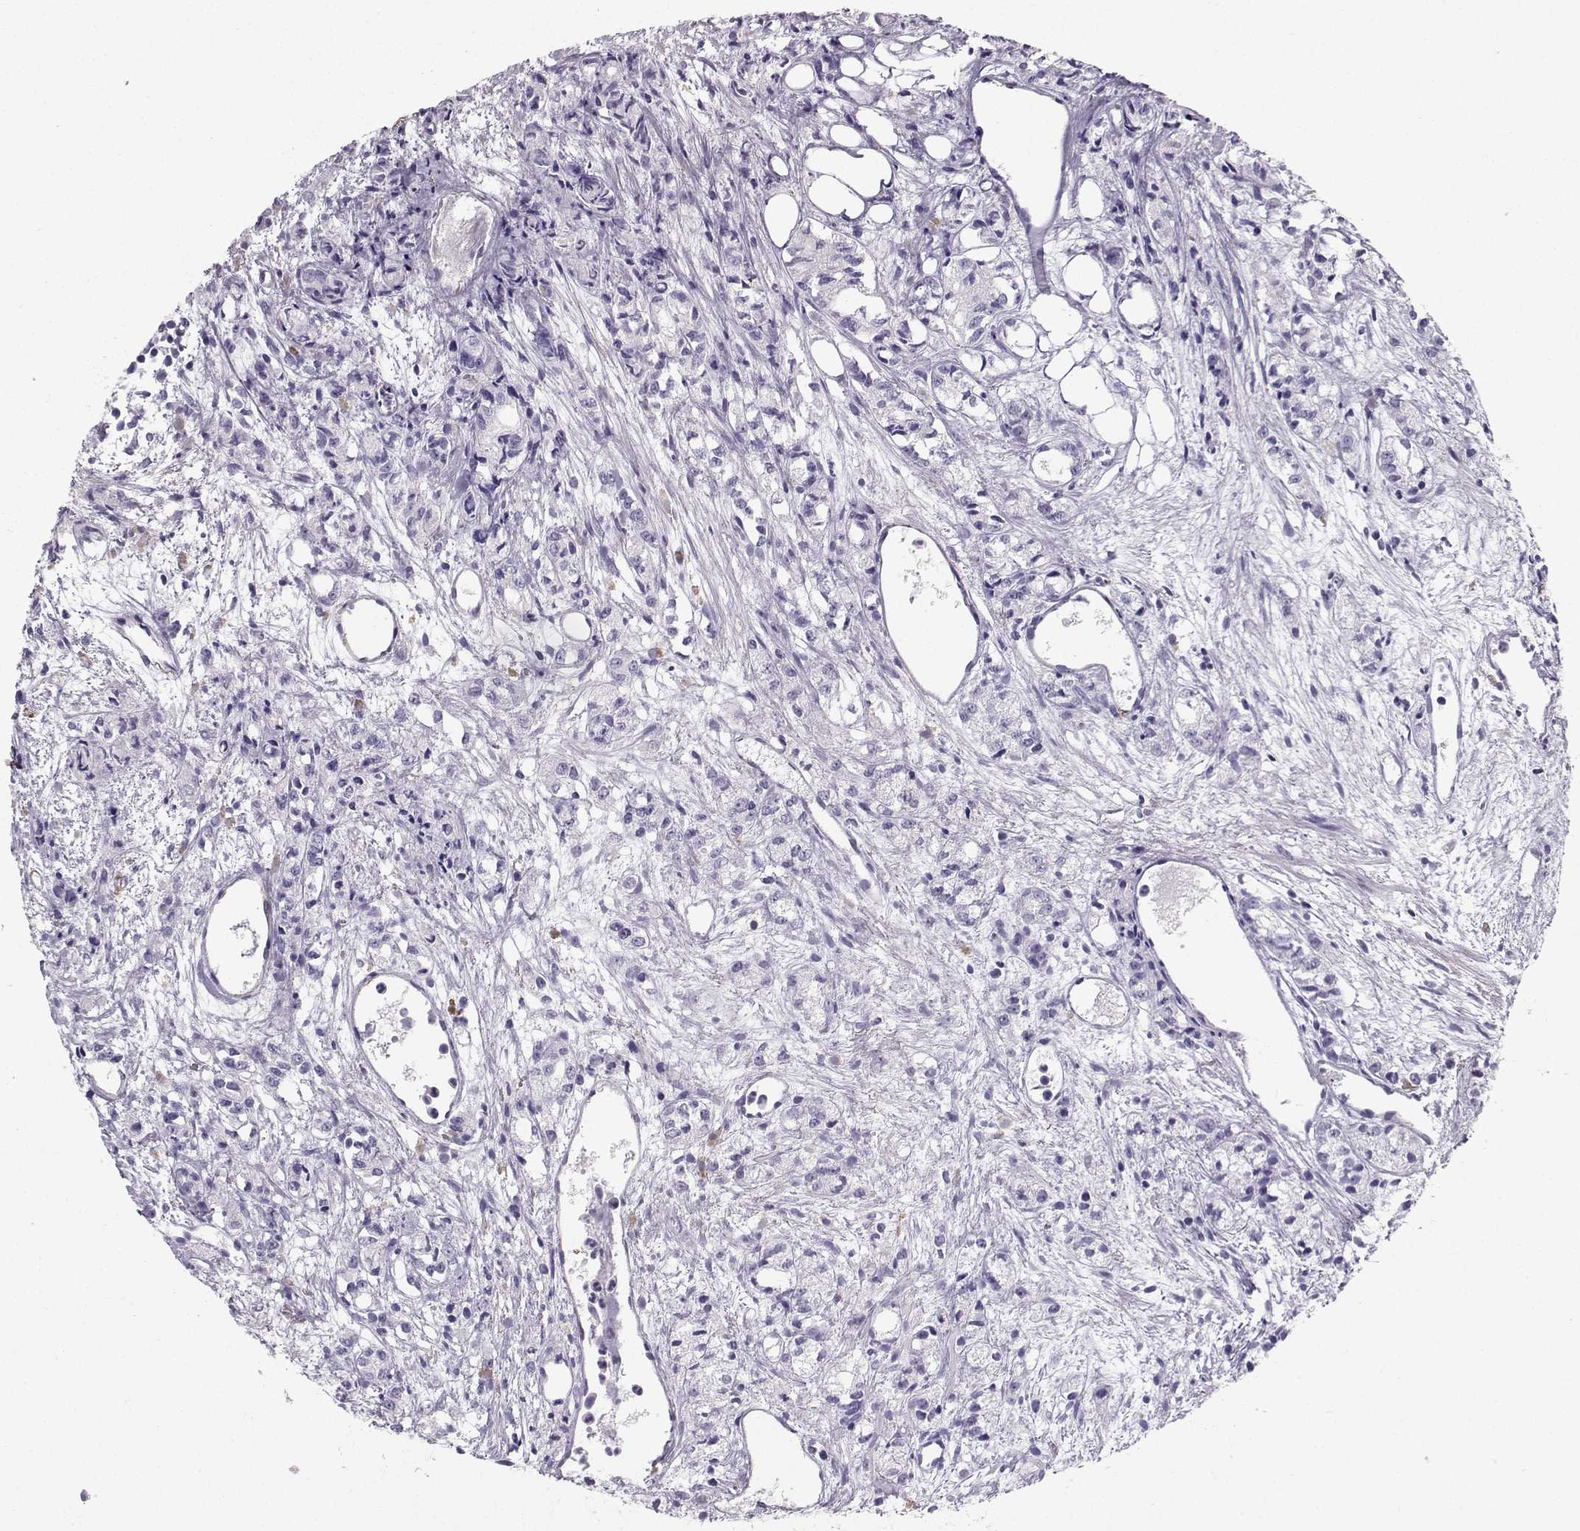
{"staining": {"intensity": "negative", "quantity": "none", "location": "none"}, "tissue": "prostate cancer", "cell_type": "Tumor cells", "image_type": "cancer", "snomed": [{"axis": "morphology", "description": "Adenocarcinoma, Medium grade"}, {"axis": "topography", "description": "Prostate"}], "caption": "DAB (3,3'-diaminobenzidine) immunohistochemical staining of prostate cancer demonstrates no significant staining in tumor cells.", "gene": "IQCD", "patient": {"sex": "male", "age": 74}}